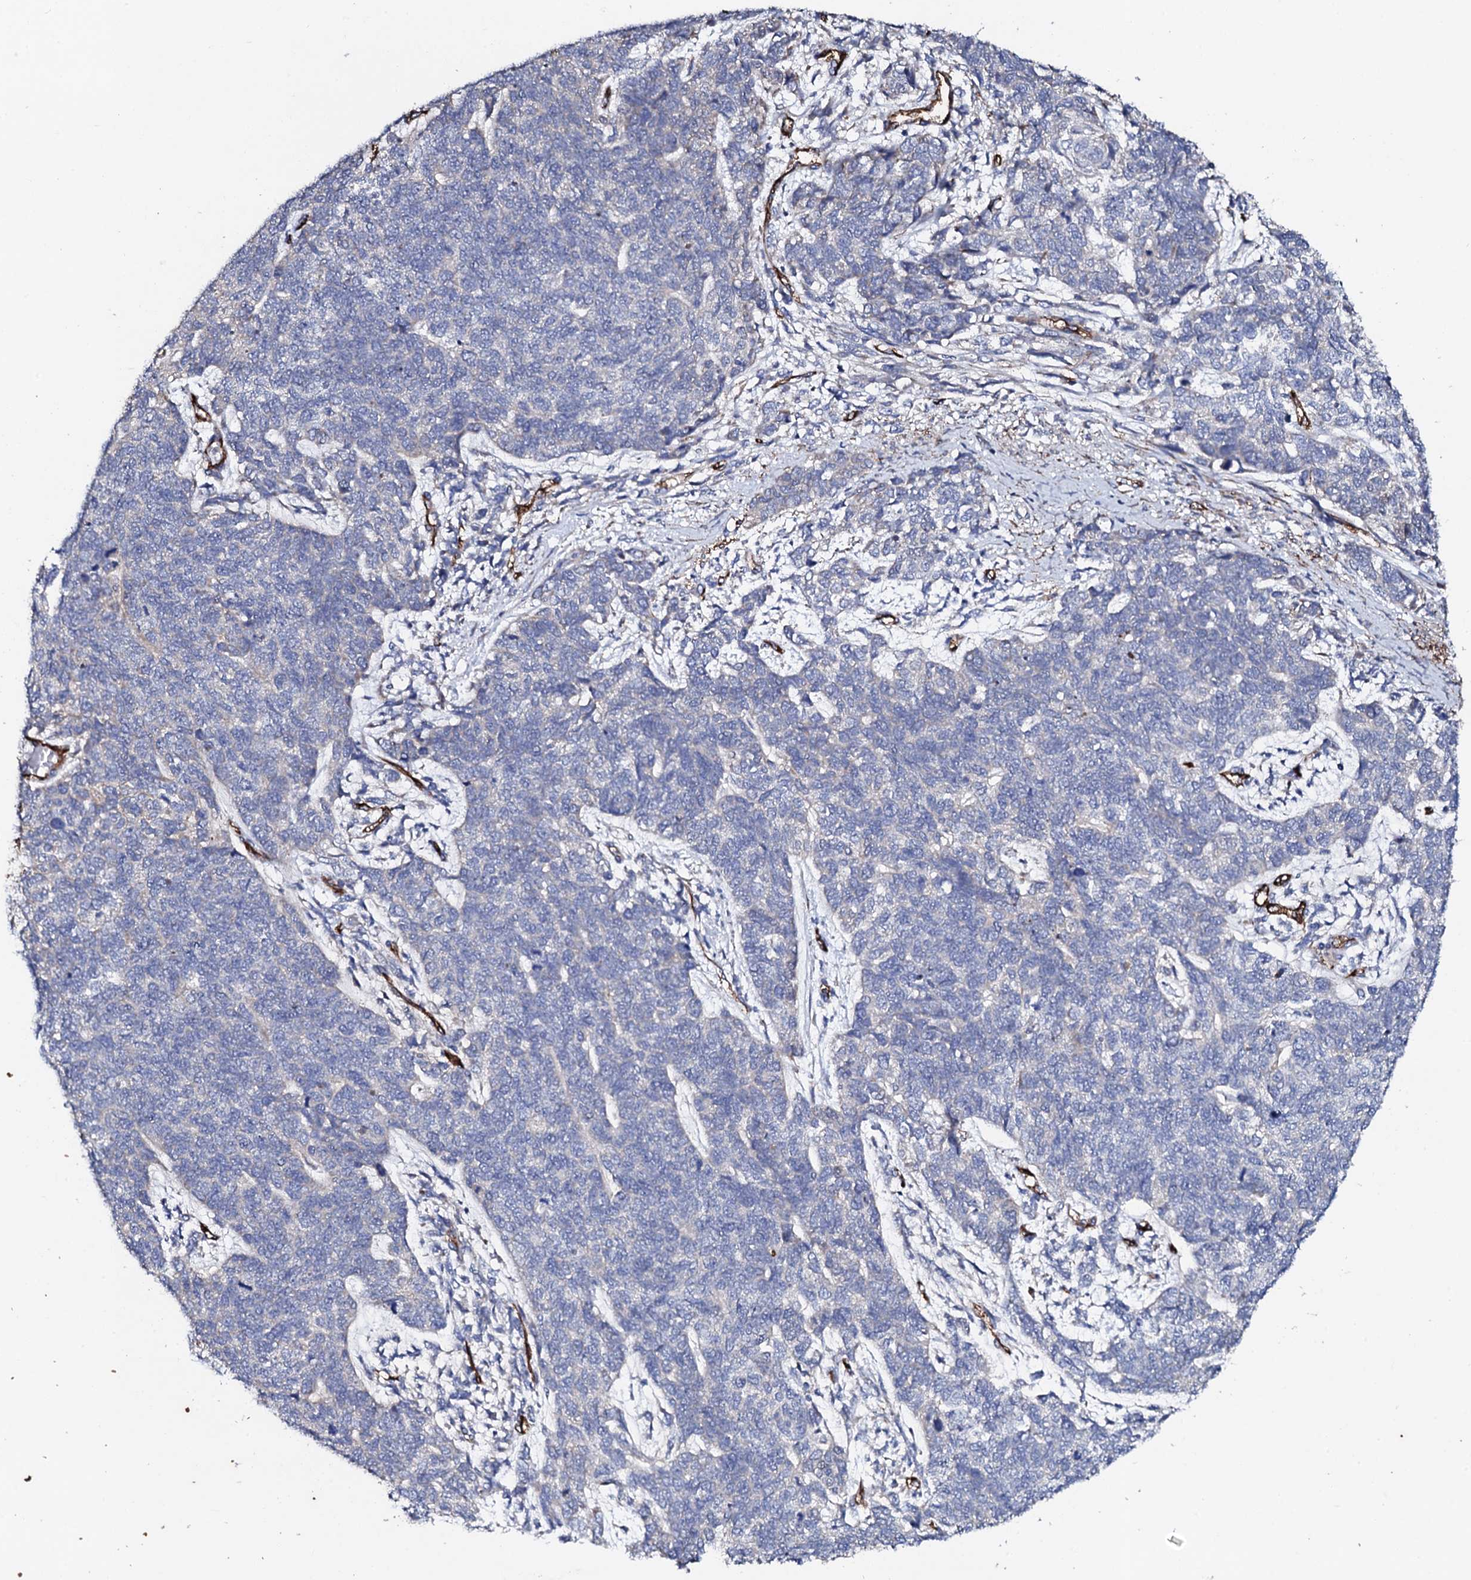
{"staining": {"intensity": "negative", "quantity": "none", "location": "none"}, "tissue": "cervical cancer", "cell_type": "Tumor cells", "image_type": "cancer", "snomed": [{"axis": "morphology", "description": "Squamous cell carcinoma, NOS"}, {"axis": "topography", "description": "Cervix"}], "caption": "IHC of cervical cancer (squamous cell carcinoma) demonstrates no expression in tumor cells.", "gene": "DBX1", "patient": {"sex": "female", "age": 63}}